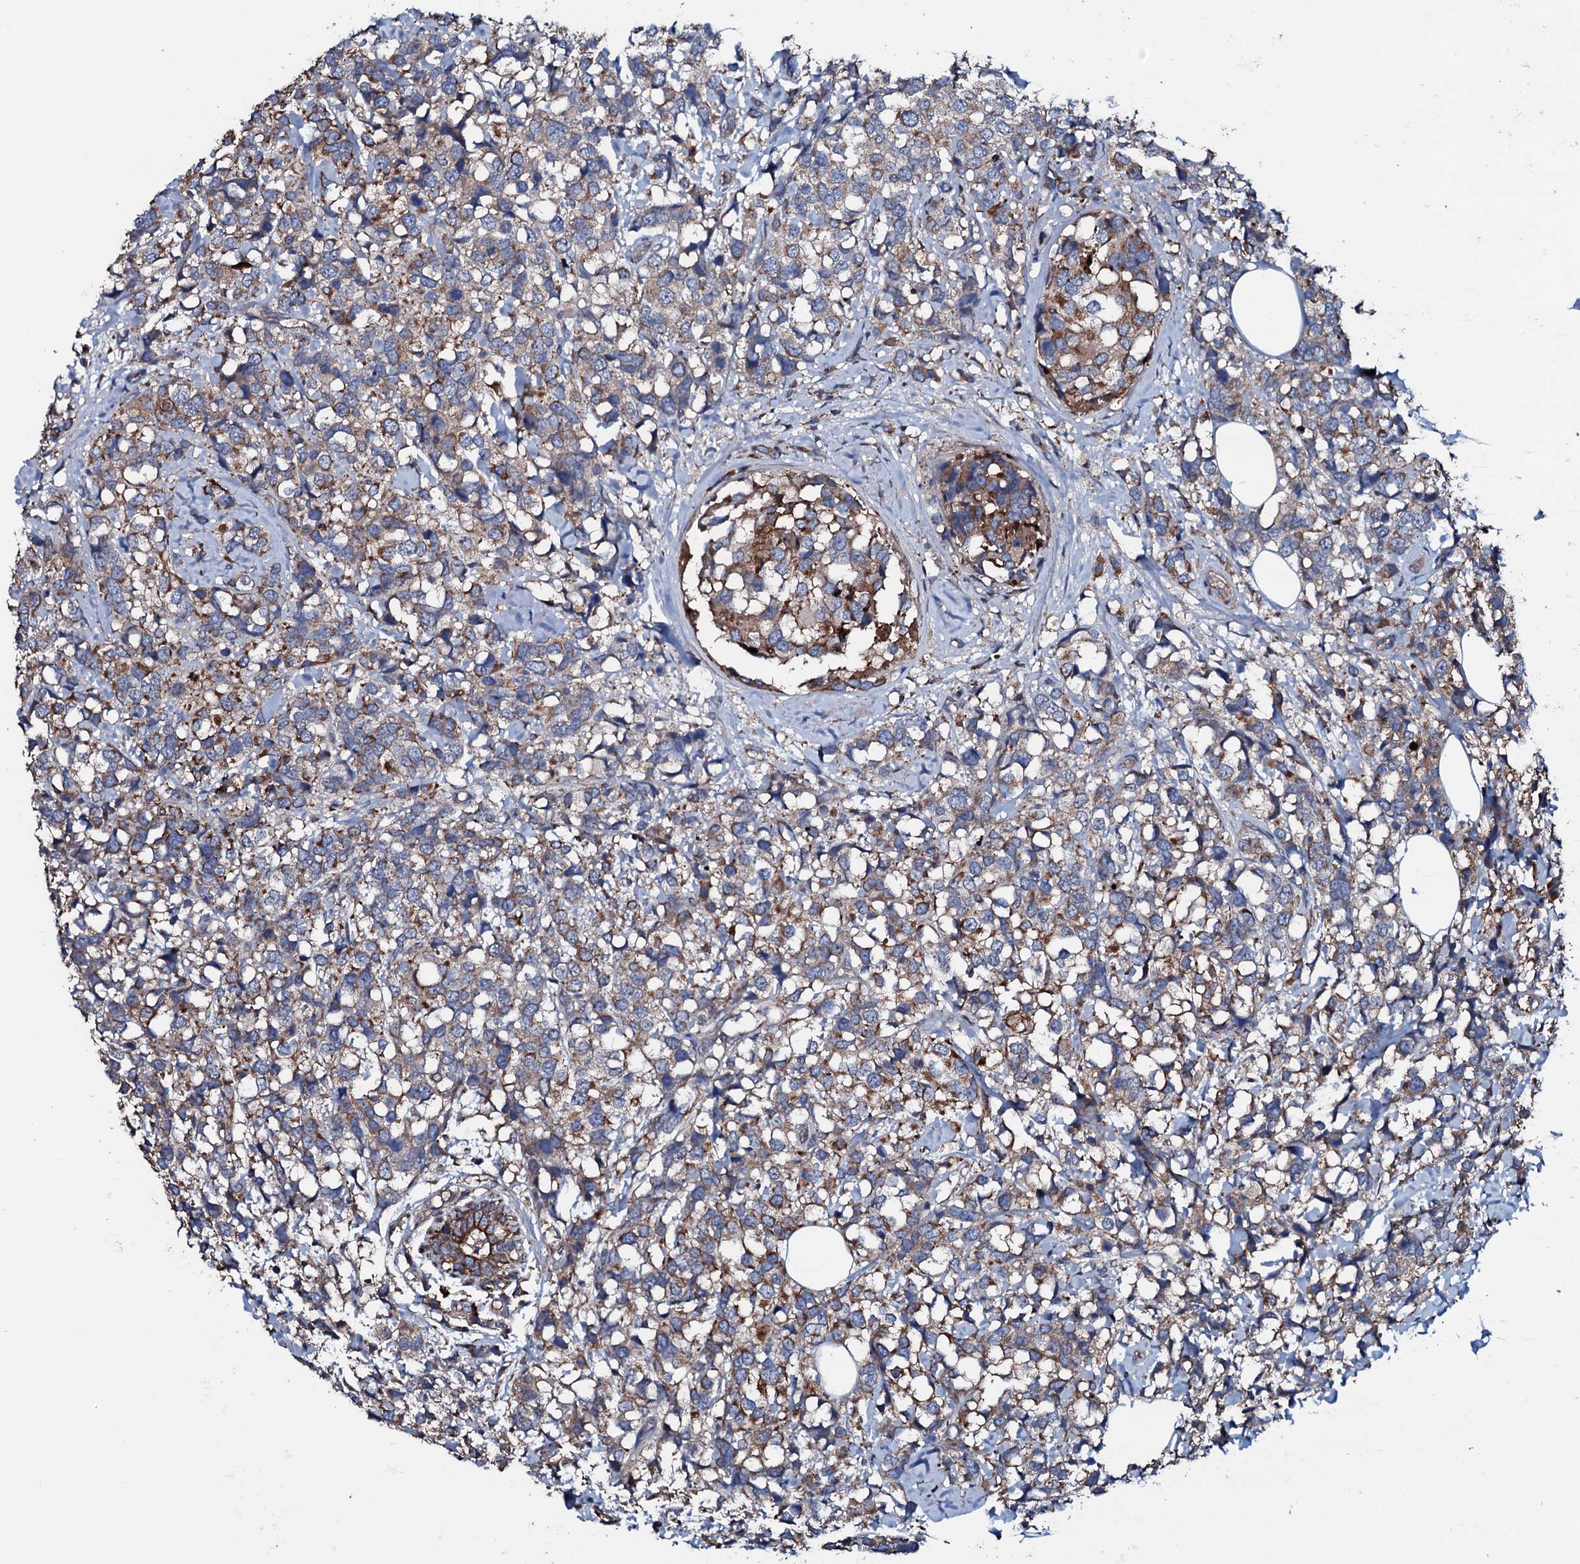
{"staining": {"intensity": "moderate", "quantity": "25%-75%", "location": "cytoplasmic/membranous"}, "tissue": "breast cancer", "cell_type": "Tumor cells", "image_type": "cancer", "snomed": [{"axis": "morphology", "description": "Lobular carcinoma"}, {"axis": "topography", "description": "Breast"}], "caption": "Brown immunohistochemical staining in human breast lobular carcinoma exhibits moderate cytoplasmic/membranous staining in approximately 25%-75% of tumor cells.", "gene": "NEK1", "patient": {"sex": "female", "age": 59}}